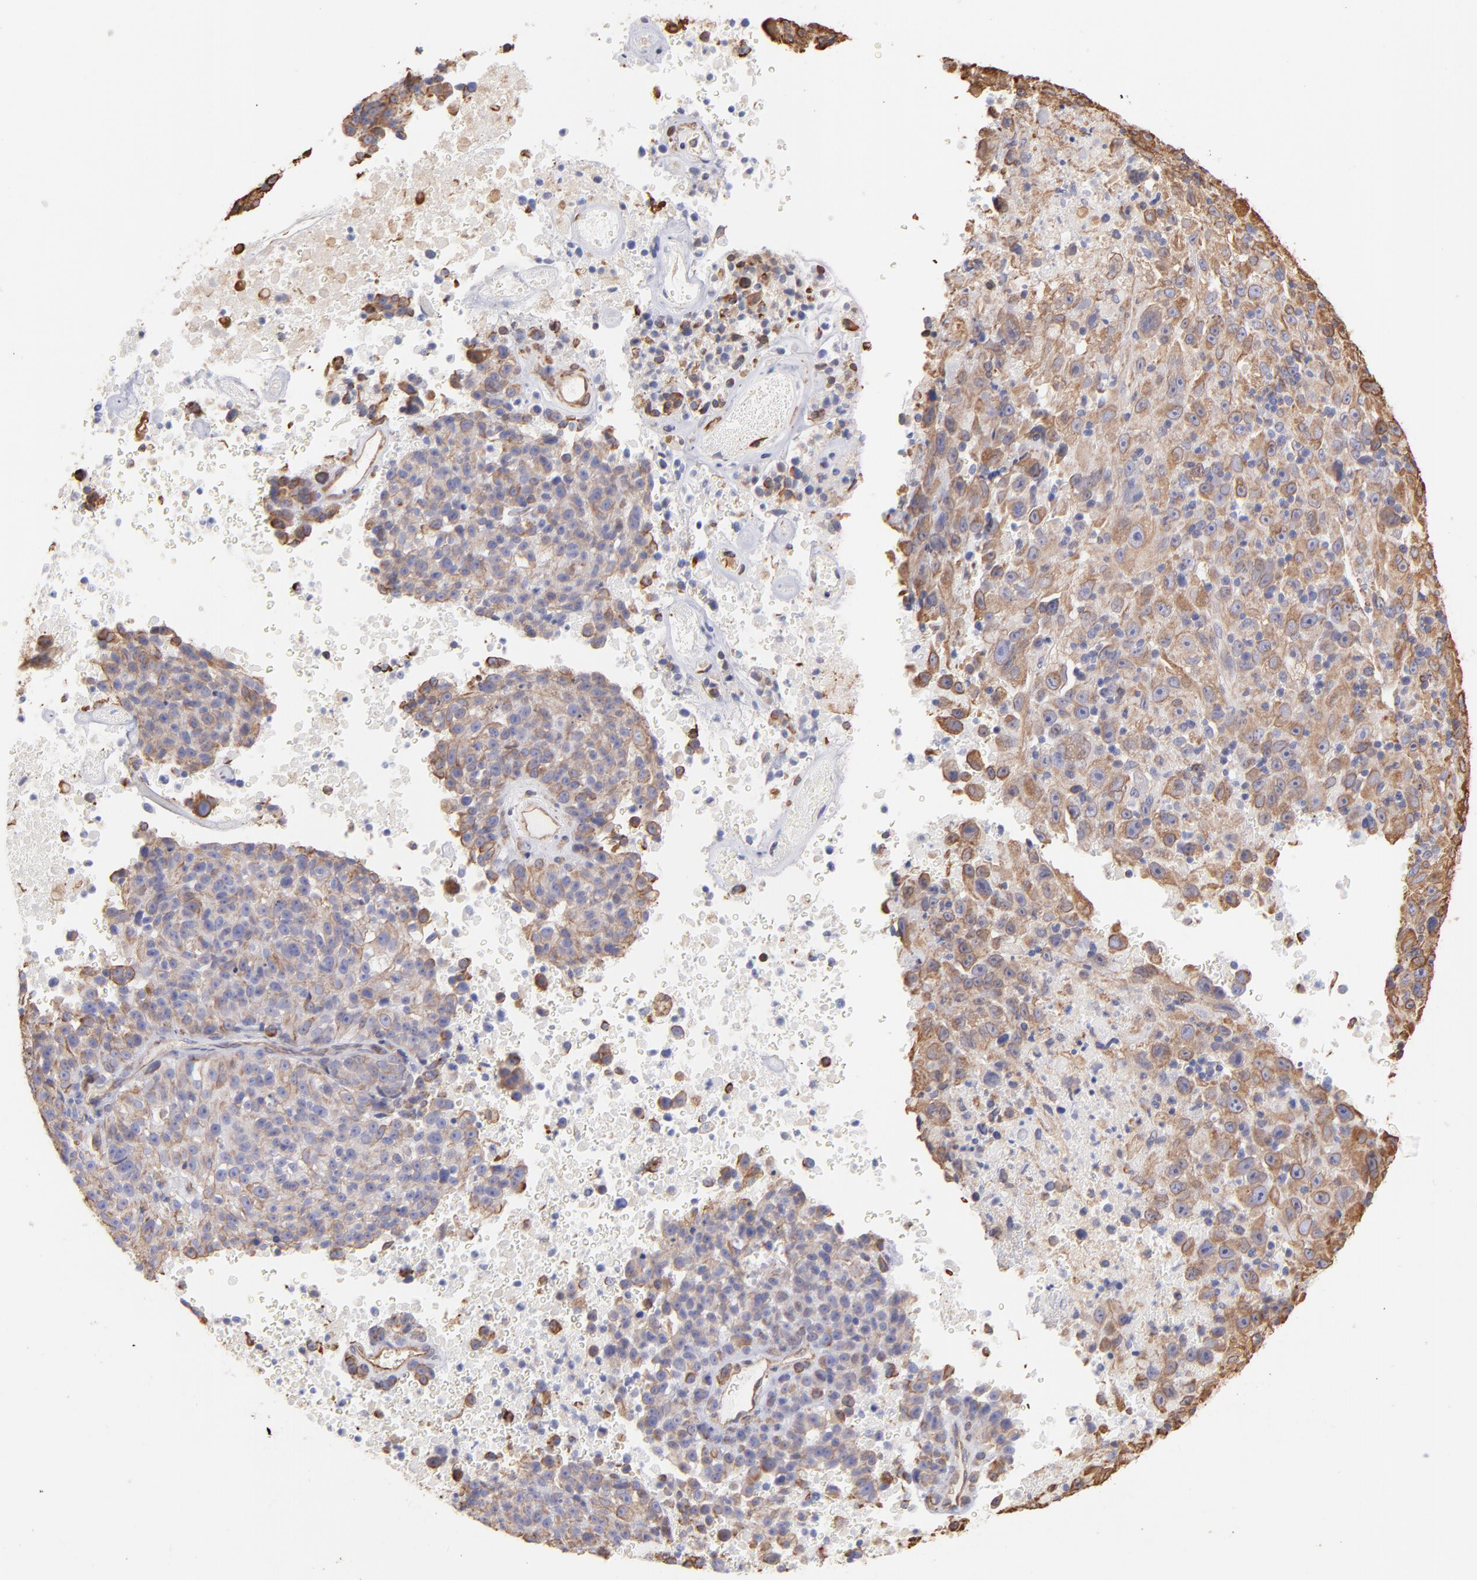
{"staining": {"intensity": "moderate", "quantity": ">75%", "location": "cytoplasmic/membranous"}, "tissue": "melanoma", "cell_type": "Tumor cells", "image_type": "cancer", "snomed": [{"axis": "morphology", "description": "Malignant melanoma, Metastatic site"}, {"axis": "topography", "description": "Cerebral cortex"}], "caption": "An immunohistochemistry (IHC) micrograph of neoplastic tissue is shown. Protein staining in brown labels moderate cytoplasmic/membranous positivity in malignant melanoma (metastatic site) within tumor cells.", "gene": "PLEC", "patient": {"sex": "female", "age": 52}}